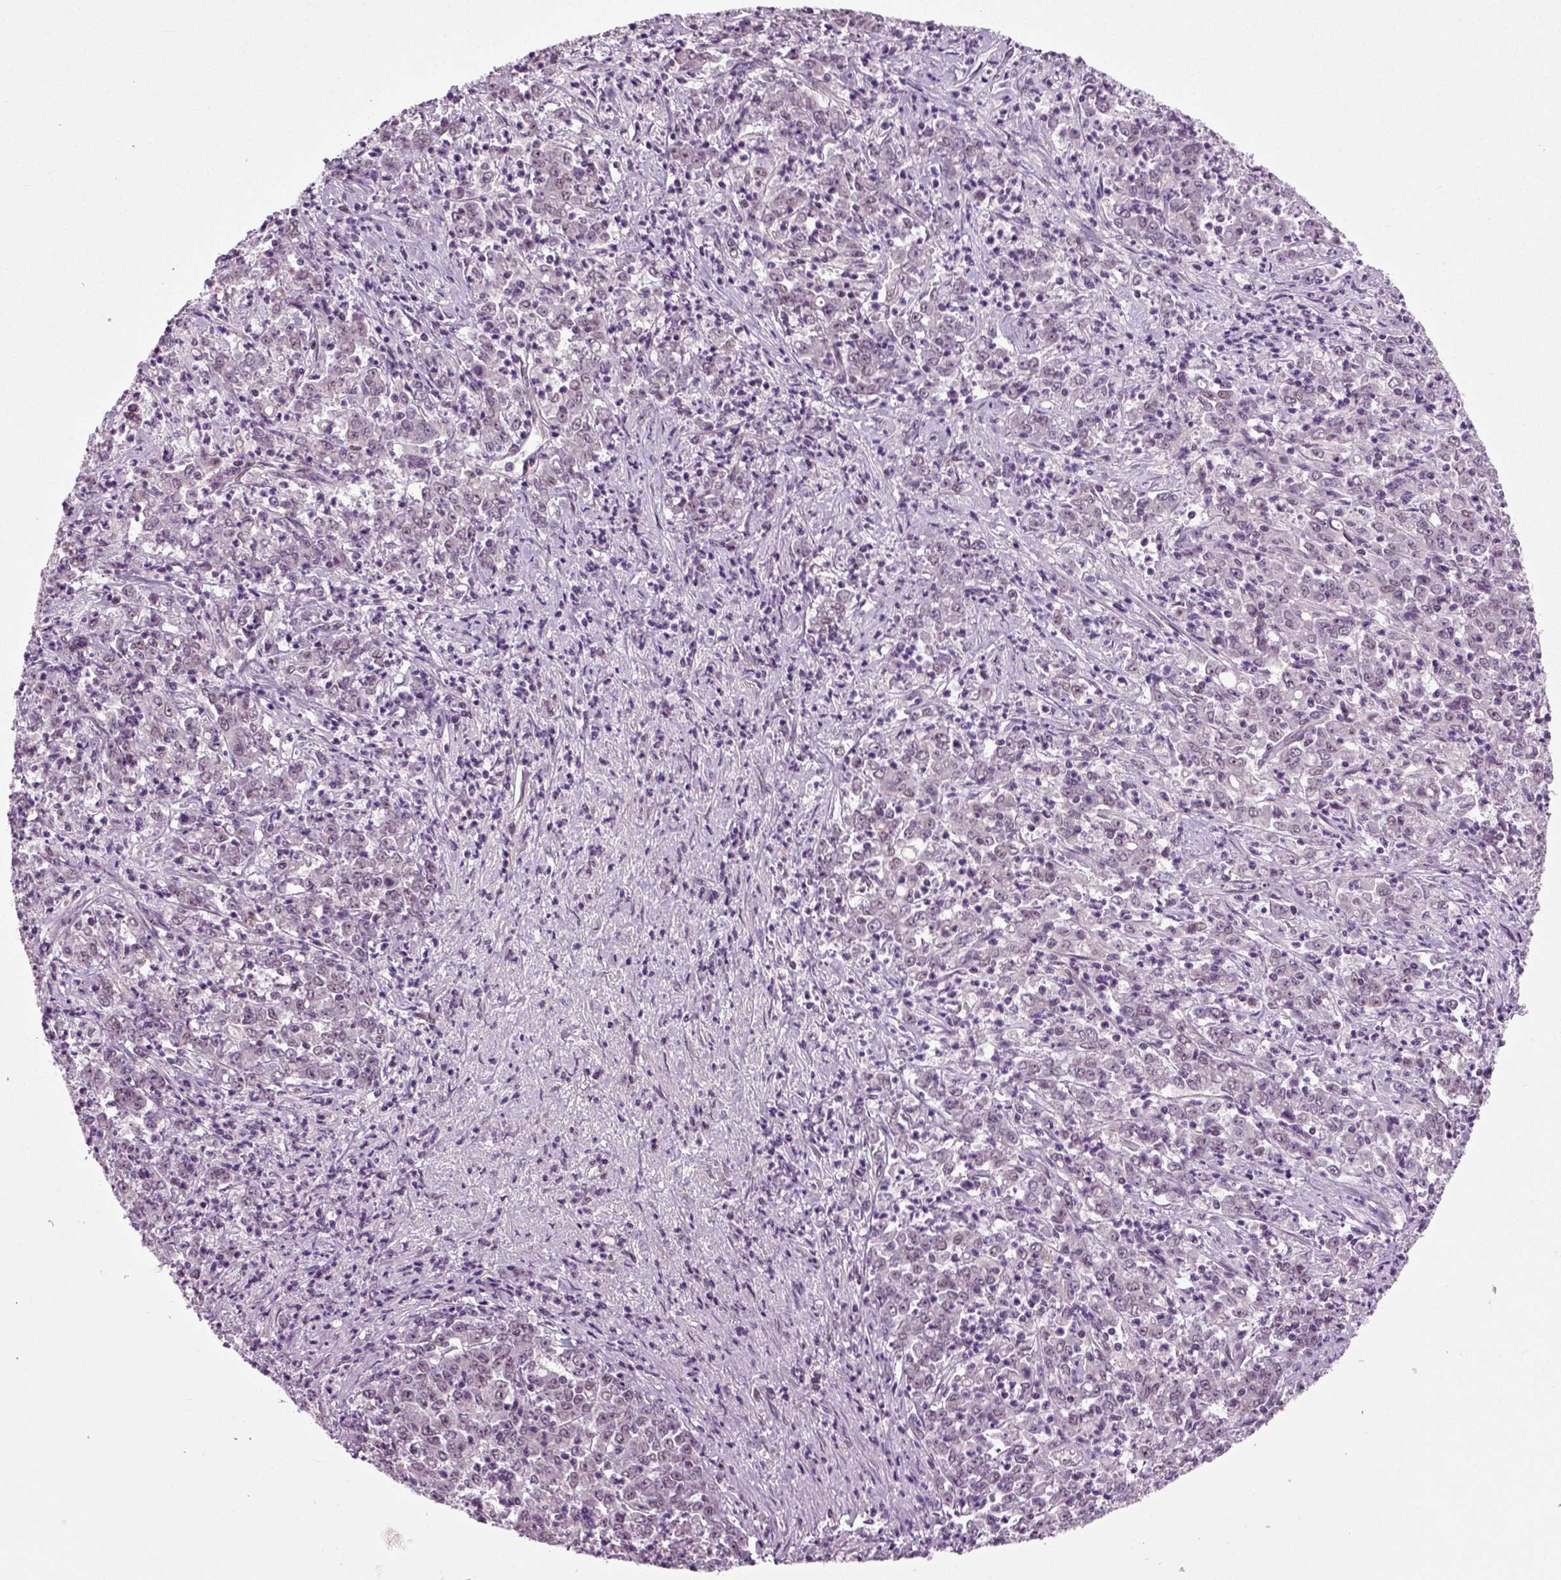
{"staining": {"intensity": "negative", "quantity": "none", "location": "none"}, "tissue": "stomach cancer", "cell_type": "Tumor cells", "image_type": "cancer", "snomed": [{"axis": "morphology", "description": "Adenocarcinoma, NOS"}, {"axis": "topography", "description": "Stomach, lower"}], "caption": "An image of human stomach cancer is negative for staining in tumor cells.", "gene": "RCOR3", "patient": {"sex": "female", "age": 71}}